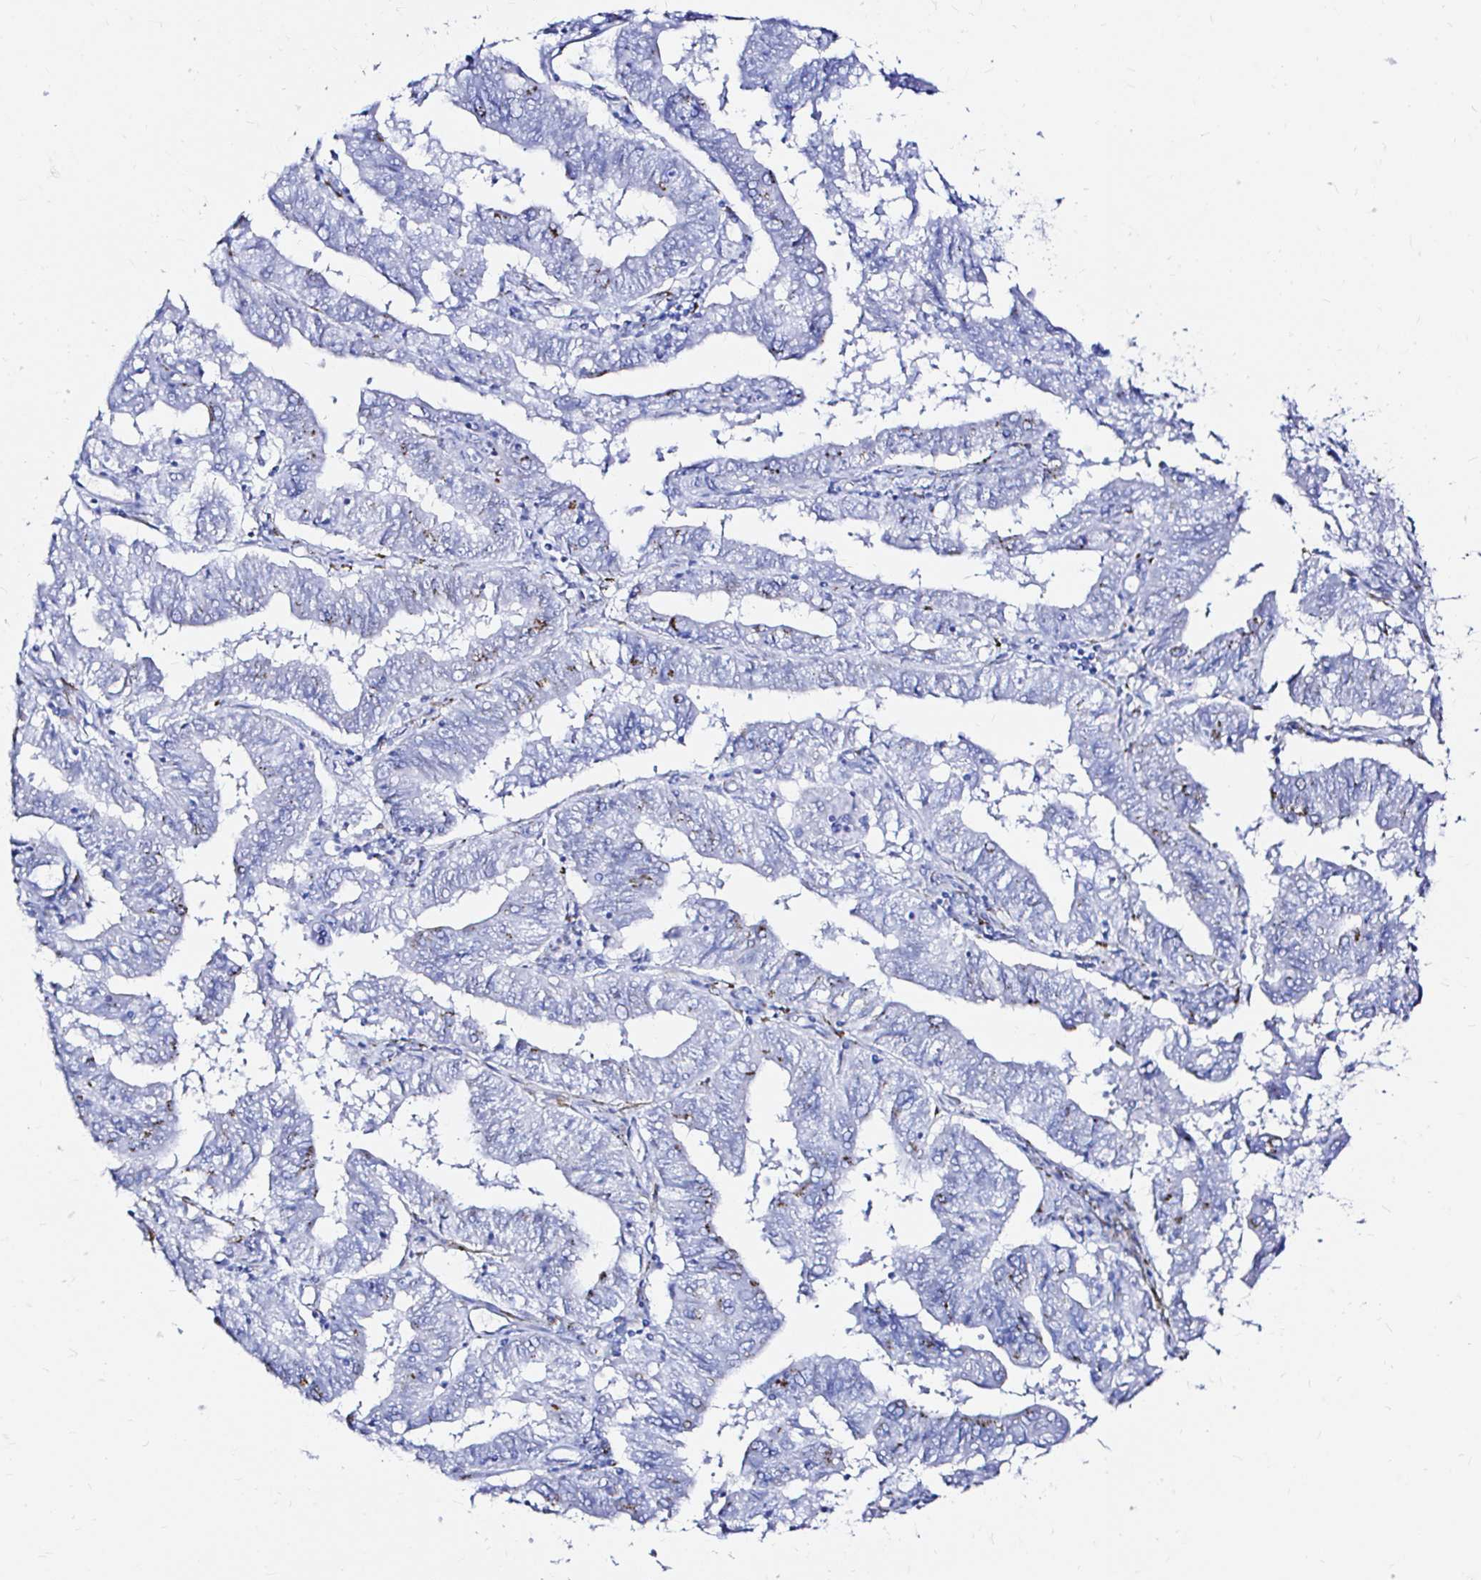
{"staining": {"intensity": "weak", "quantity": "<25%", "location": "cytoplasmic/membranous"}, "tissue": "endometrial cancer", "cell_type": "Tumor cells", "image_type": "cancer", "snomed": [{"axis": "morphology", "description": "Adenocarcinoma, NOS"}, {"axis": "topography", "description": "Endometrium"}], "caption": "Protein analysis of endometrial cancer (adenocarcinoma) displays no significant expression in tumor cells.", "gene": "ZNF432", "patient": {"sex": "female", "age": 82}}